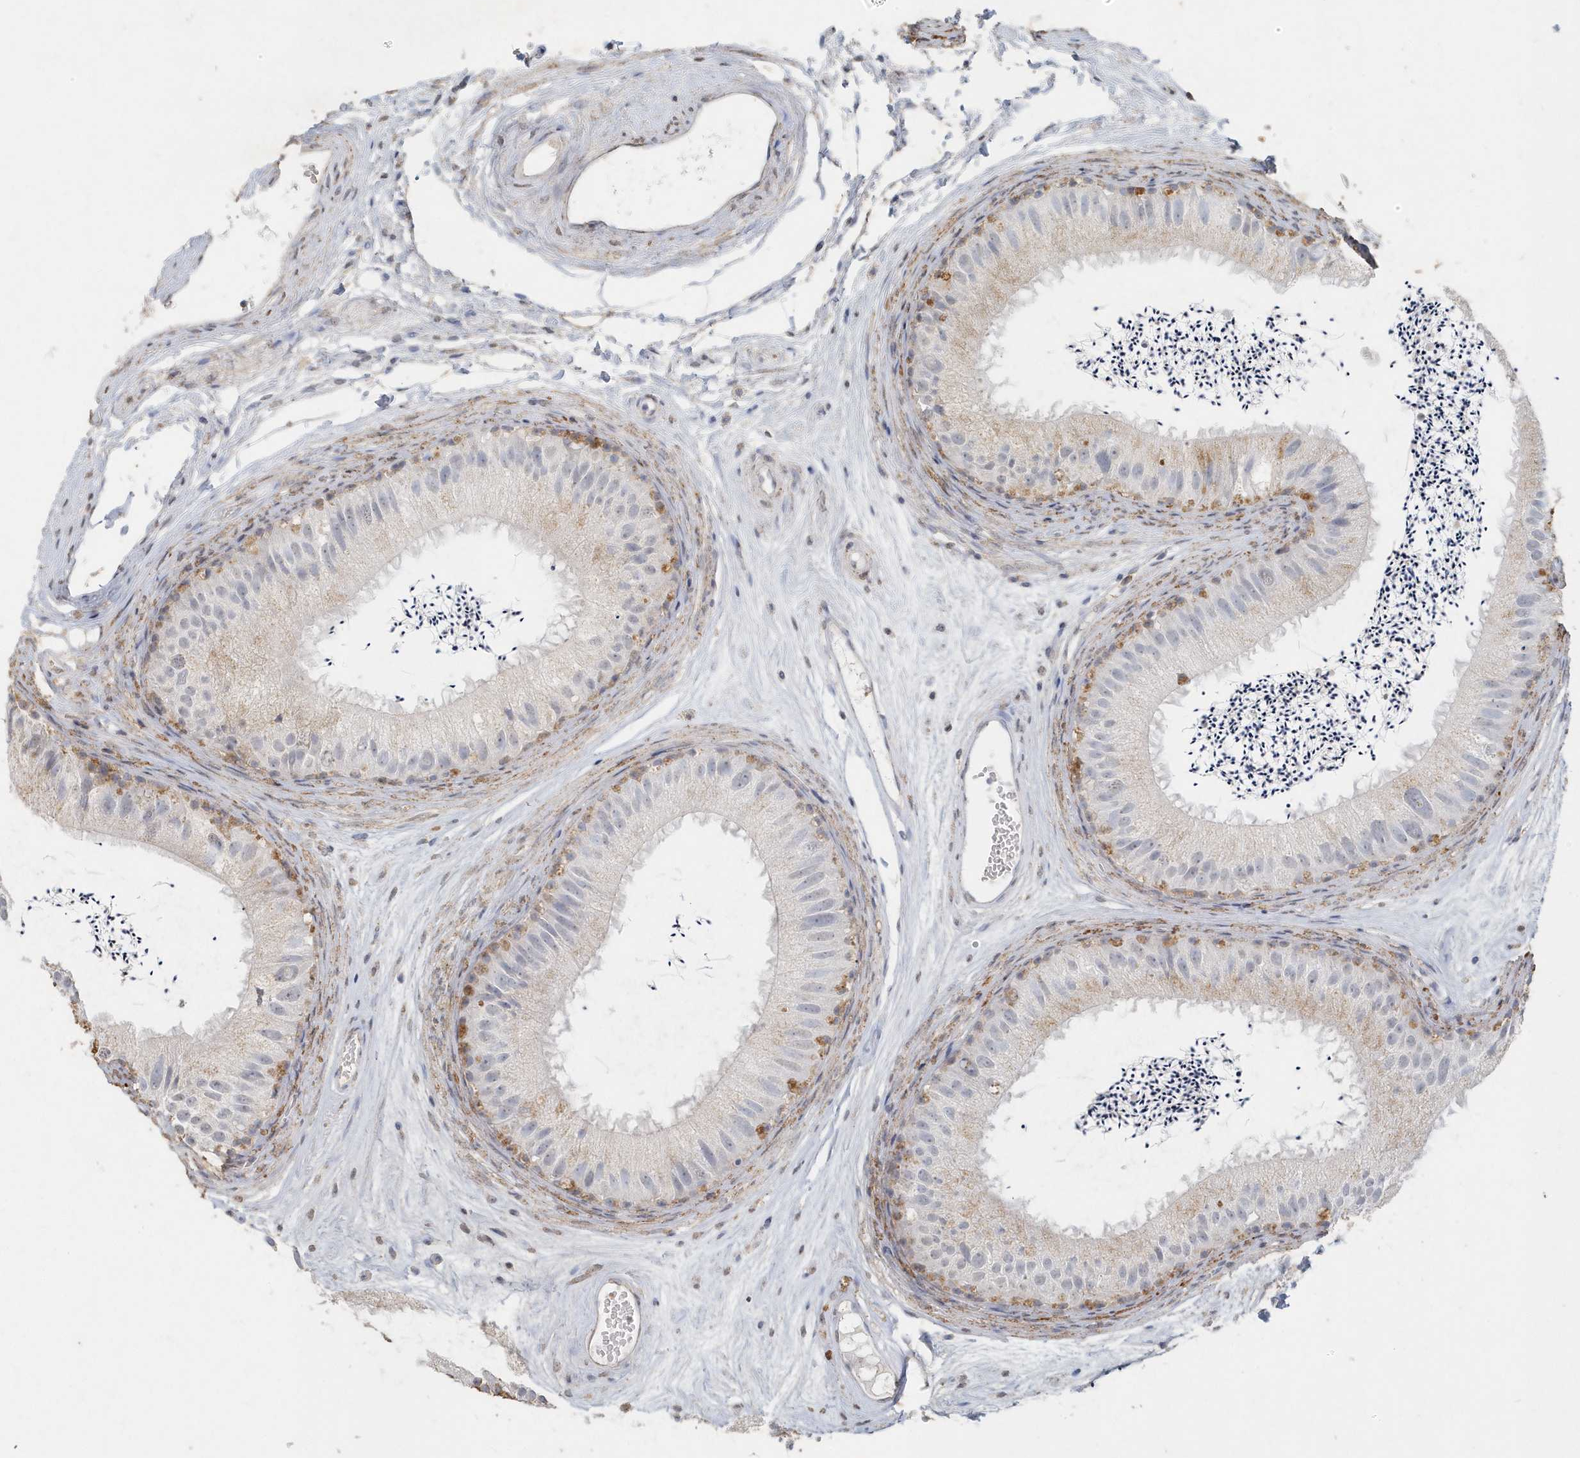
{"staining": {"intensity": "moderate", "quantity": "<25%", "location": "cytoplasmic/membranous"}, "tissue": "epididymis", "cell_type": "Glandular cells", "image_type": "normal", "snomed": [{"axis": "morphology", "description": "Normal tissue, NOS"}, {"axis": "topography", "description": "Epididymis"}], "caption": "Immunohistochemical staining of unremarkable epididymis demonstrates low levels of moderate cytoplasmic/membranous positivity in approximately <25% of glandular cells. The protein is shown in brown color, while the nuclei are stained blue.", "gene": "PDCD1", "patient": {"sex": "male", "age": 77}}